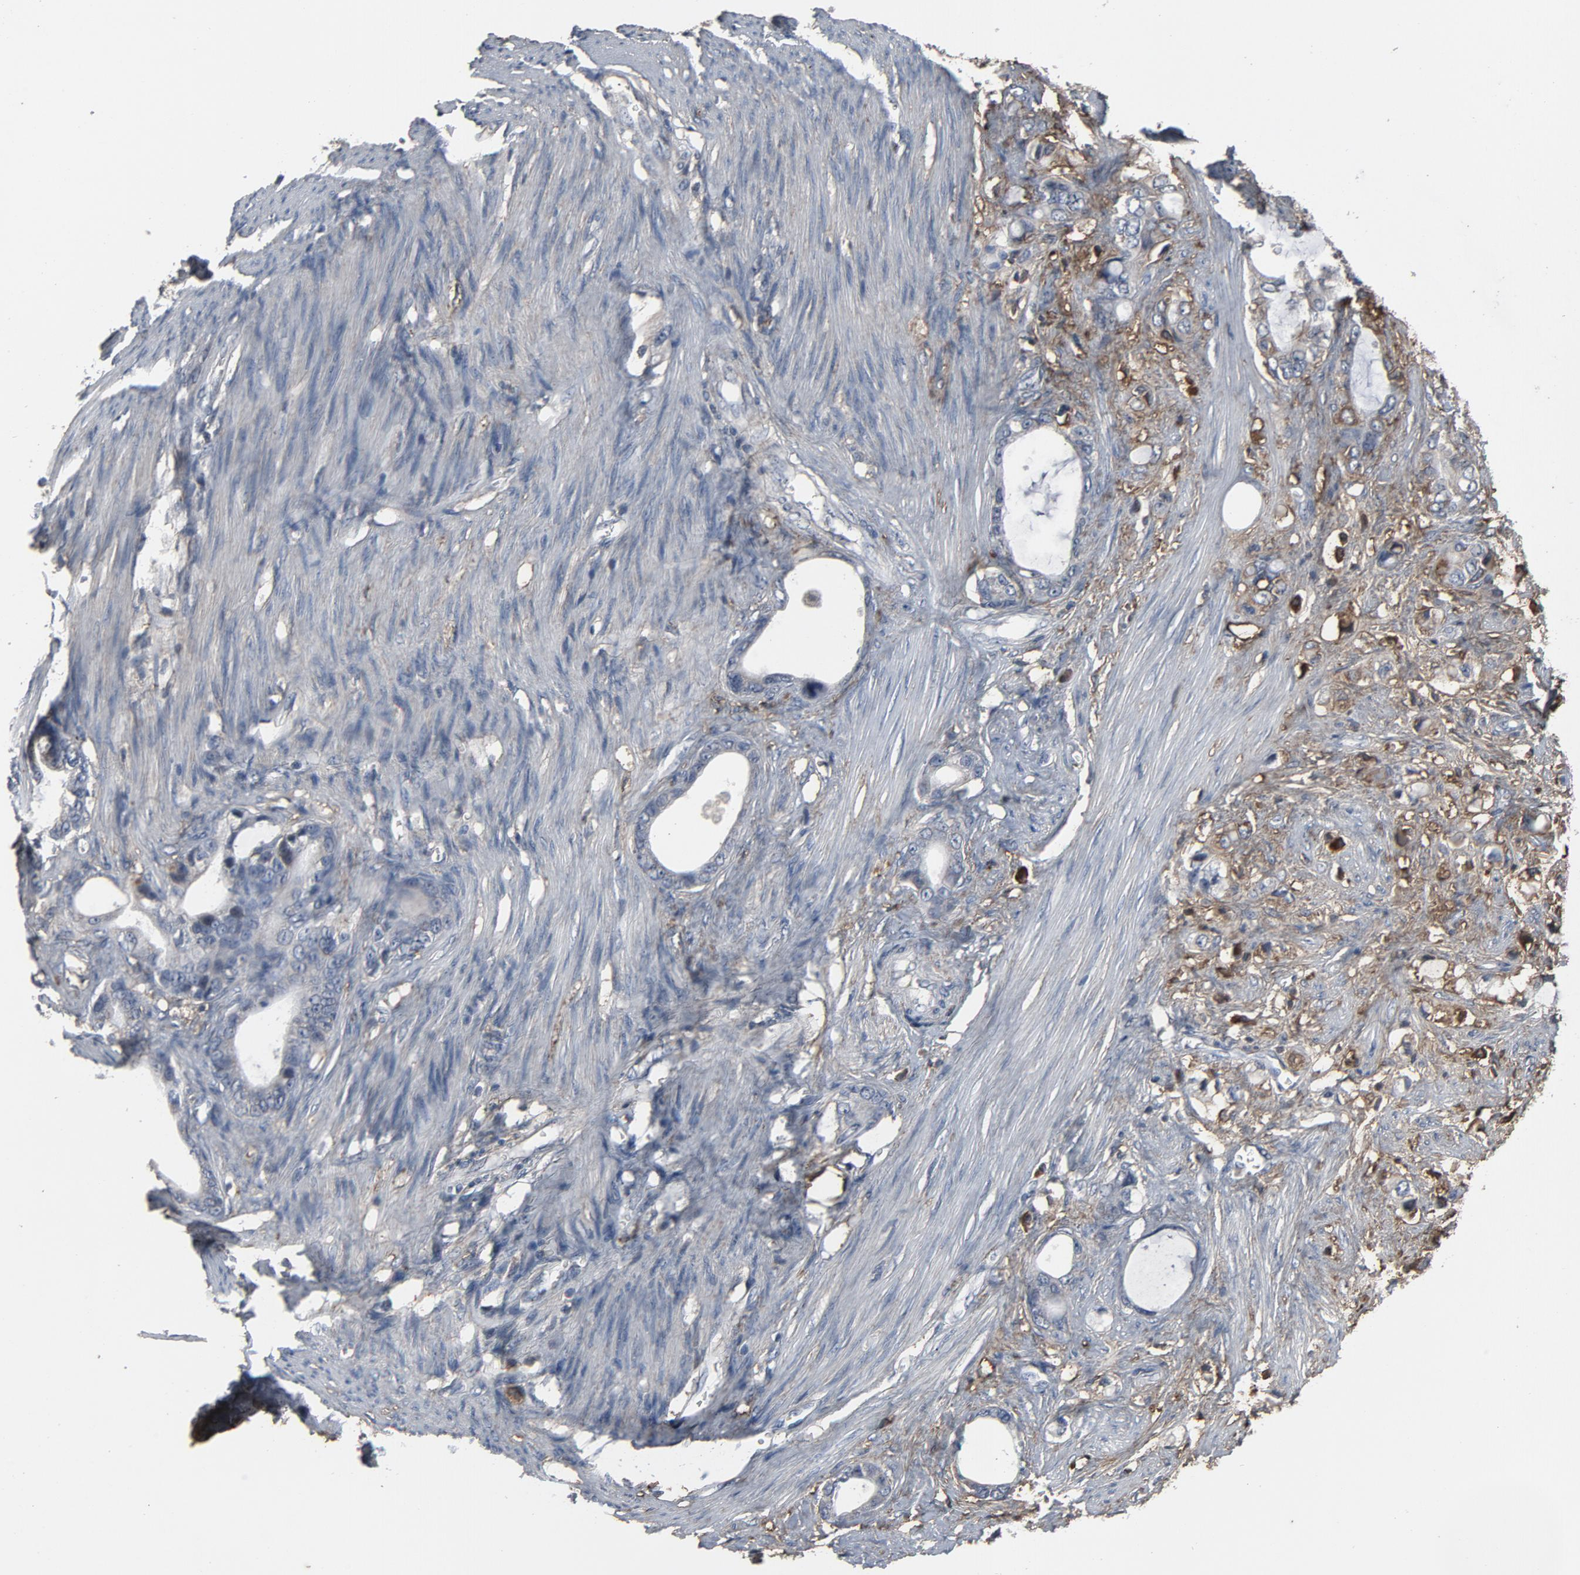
{"staining": {"intensity": "negative", "quantity": "none", "location": "none"}, "tissue": "stomach cancer", "cell_type": "Tumor cells", "image_type": "cancer", "snomed": [{"axis": "morphology", "description": "Adenocarcinoma, NOS"}, {"axis": "topography", "description": "Stomach"}], "caption": "High power microscopy histopathology image of an immunohistochemistry (IHC) micrograph of adenocarcinoma (stomach), revealing no significant staining in tumor cells.", "gene": "PDZD4", "patient": {"sex": "female", "age": 75}}